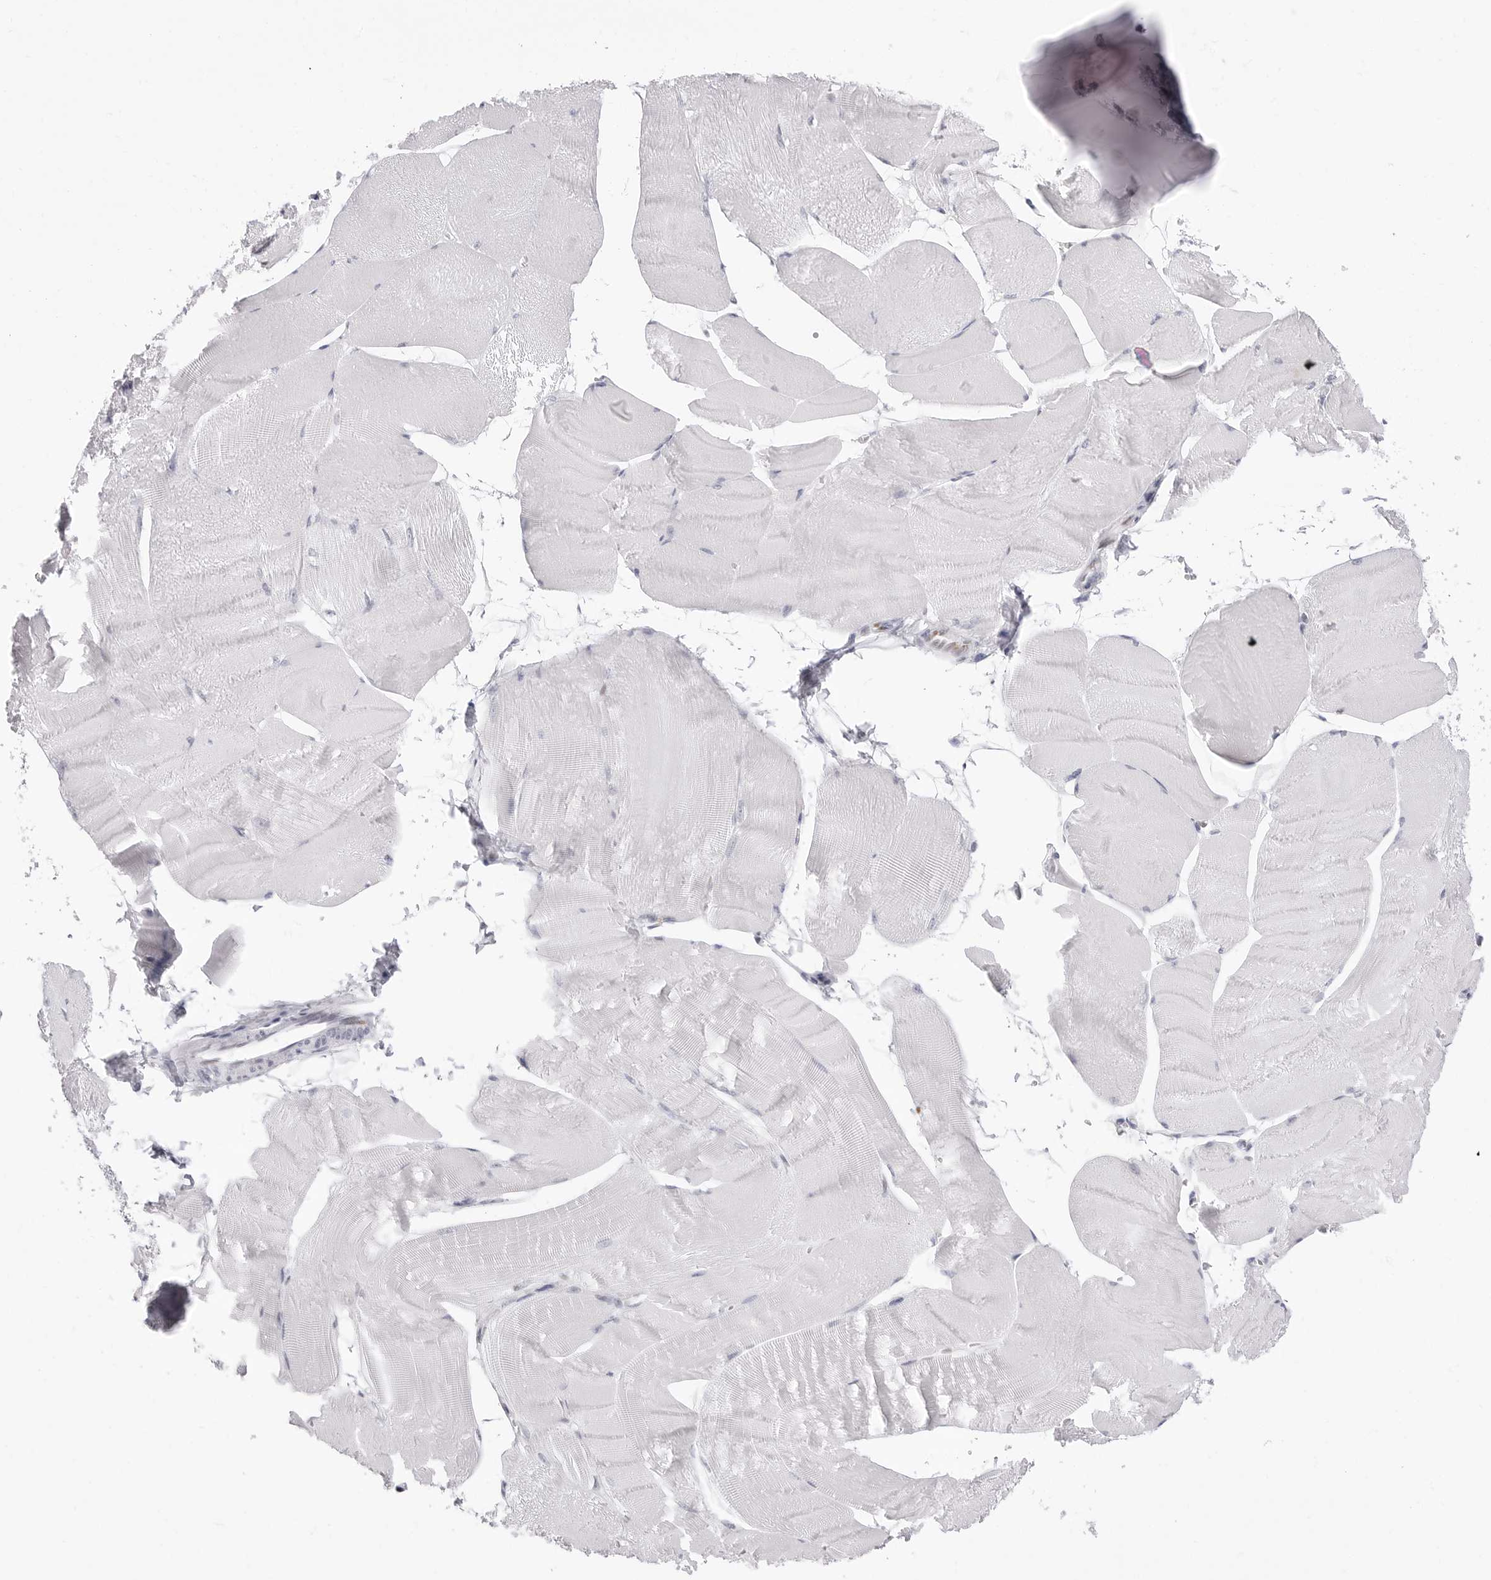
{"staining": {"intensity": "negative", "quantity": "none", "location": "none"}, "tissue": "skeletal muscle", "cell_type": "Myocytes", "image_type": "normal", "snomed": [{"axis": "morphology", "description": "Normal tissue, NOS"}, {"axis": "morphology", "description": "Basal cell carcinoma"}, {"axis": "topography", "description": "Skeletal muscle"}], "caption": "Image shows no significant protein positivity in myocytes of benign skeletal muscle.", "gene": "NASP", "patient": {"sex": "female", "age": 64}}